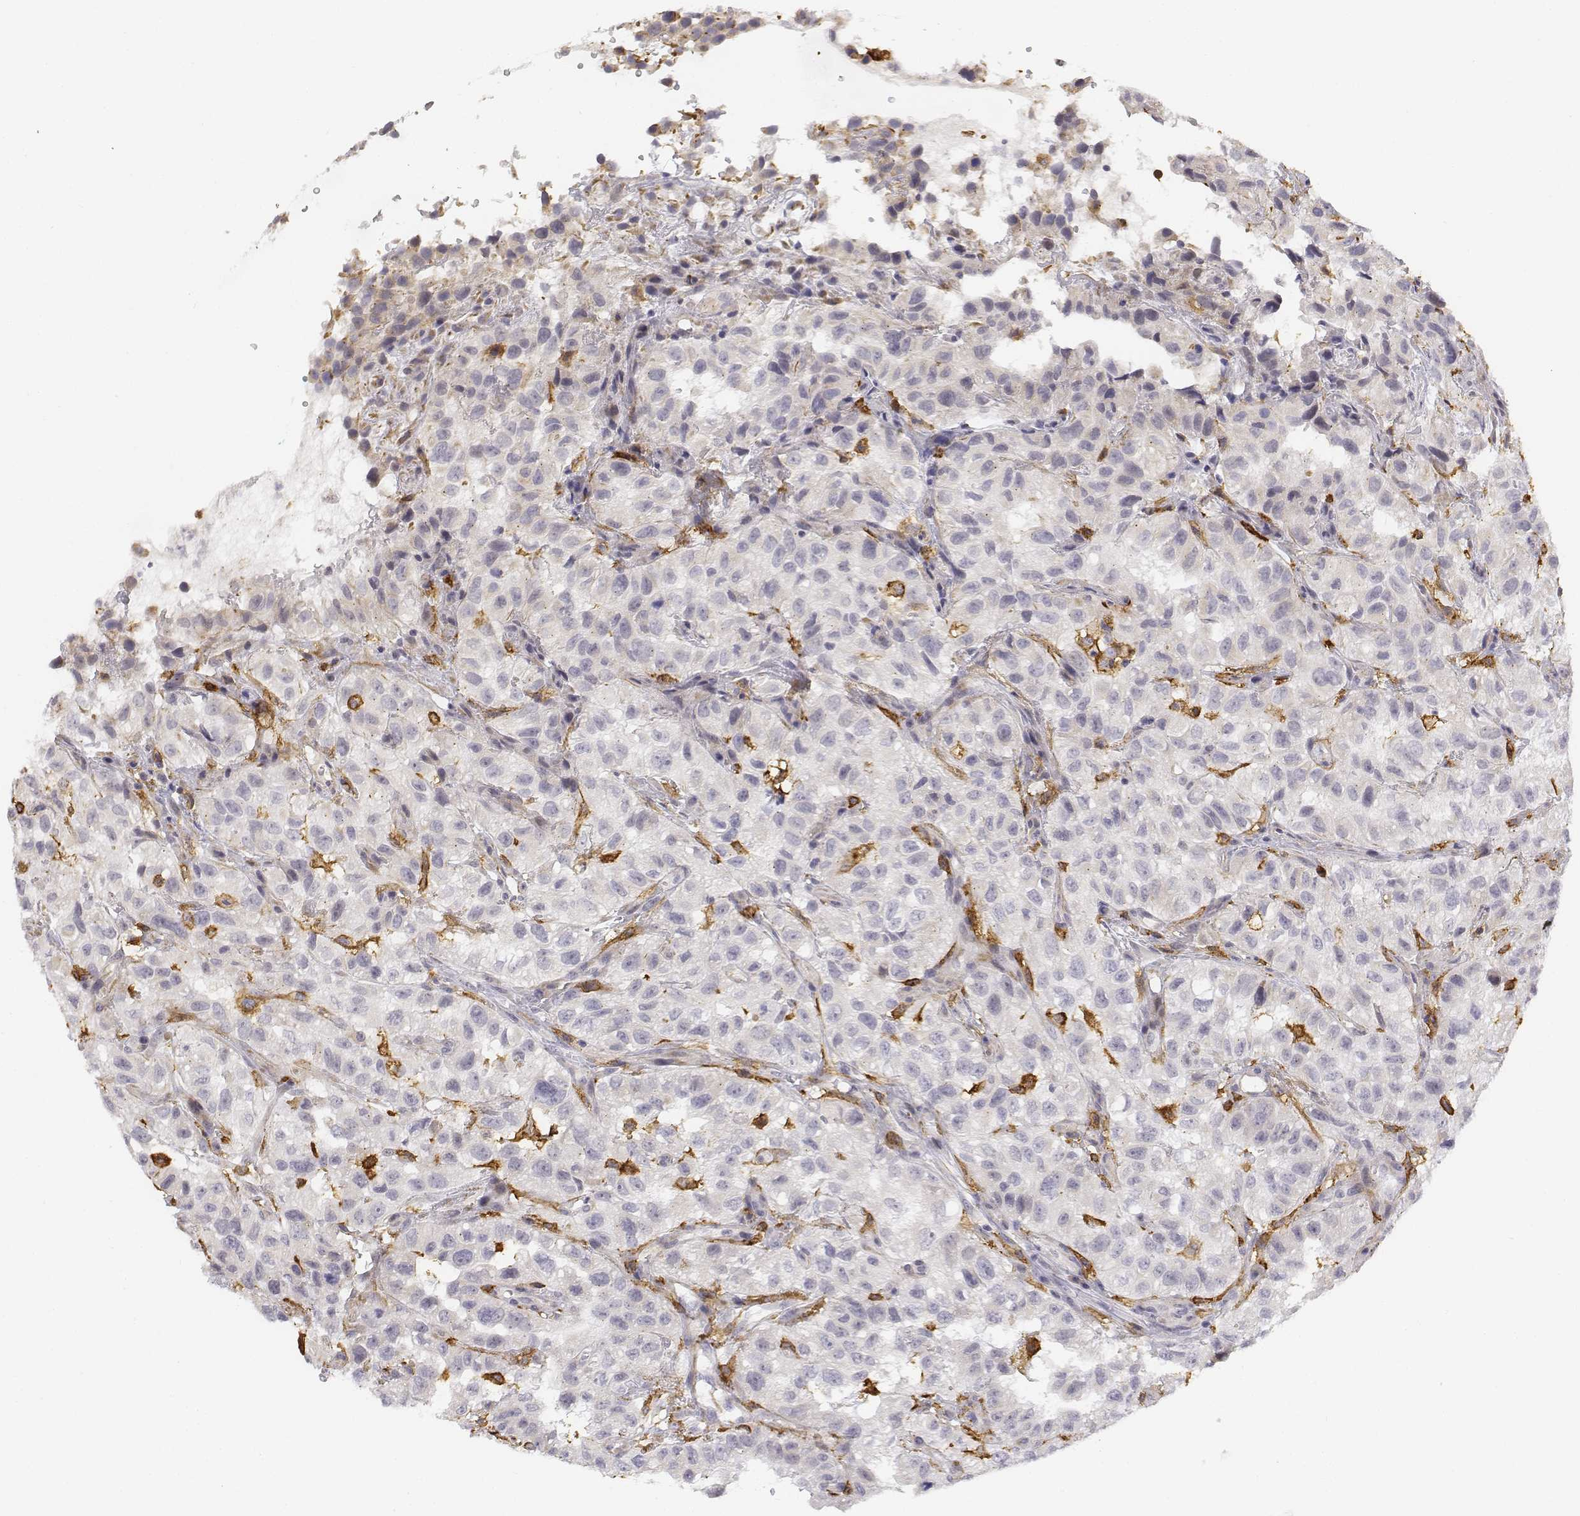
{"staining": {"intensity": "negative", "quantity": "none", "location": "none"}, "tissue": "renal cancer", "cell_type": "Tumor cells", "image_type": "cancer", "snomed": [{"axis": "morphology", "description": "Adenocarcinoma, NOS"}, {"axis": "topography", "description": "Kidney"}], "caption": "The micrograph shows no significant expression in tumor cells of renal cancer (adenocarcinoma). The staining was performed using DAB to visualize the protein expression in brown, while the nuclei were stained in blue with hematoxylin (Magnification: 20x).", "gene": "CD14", "patient": {"sex": "male", "age": 64}}